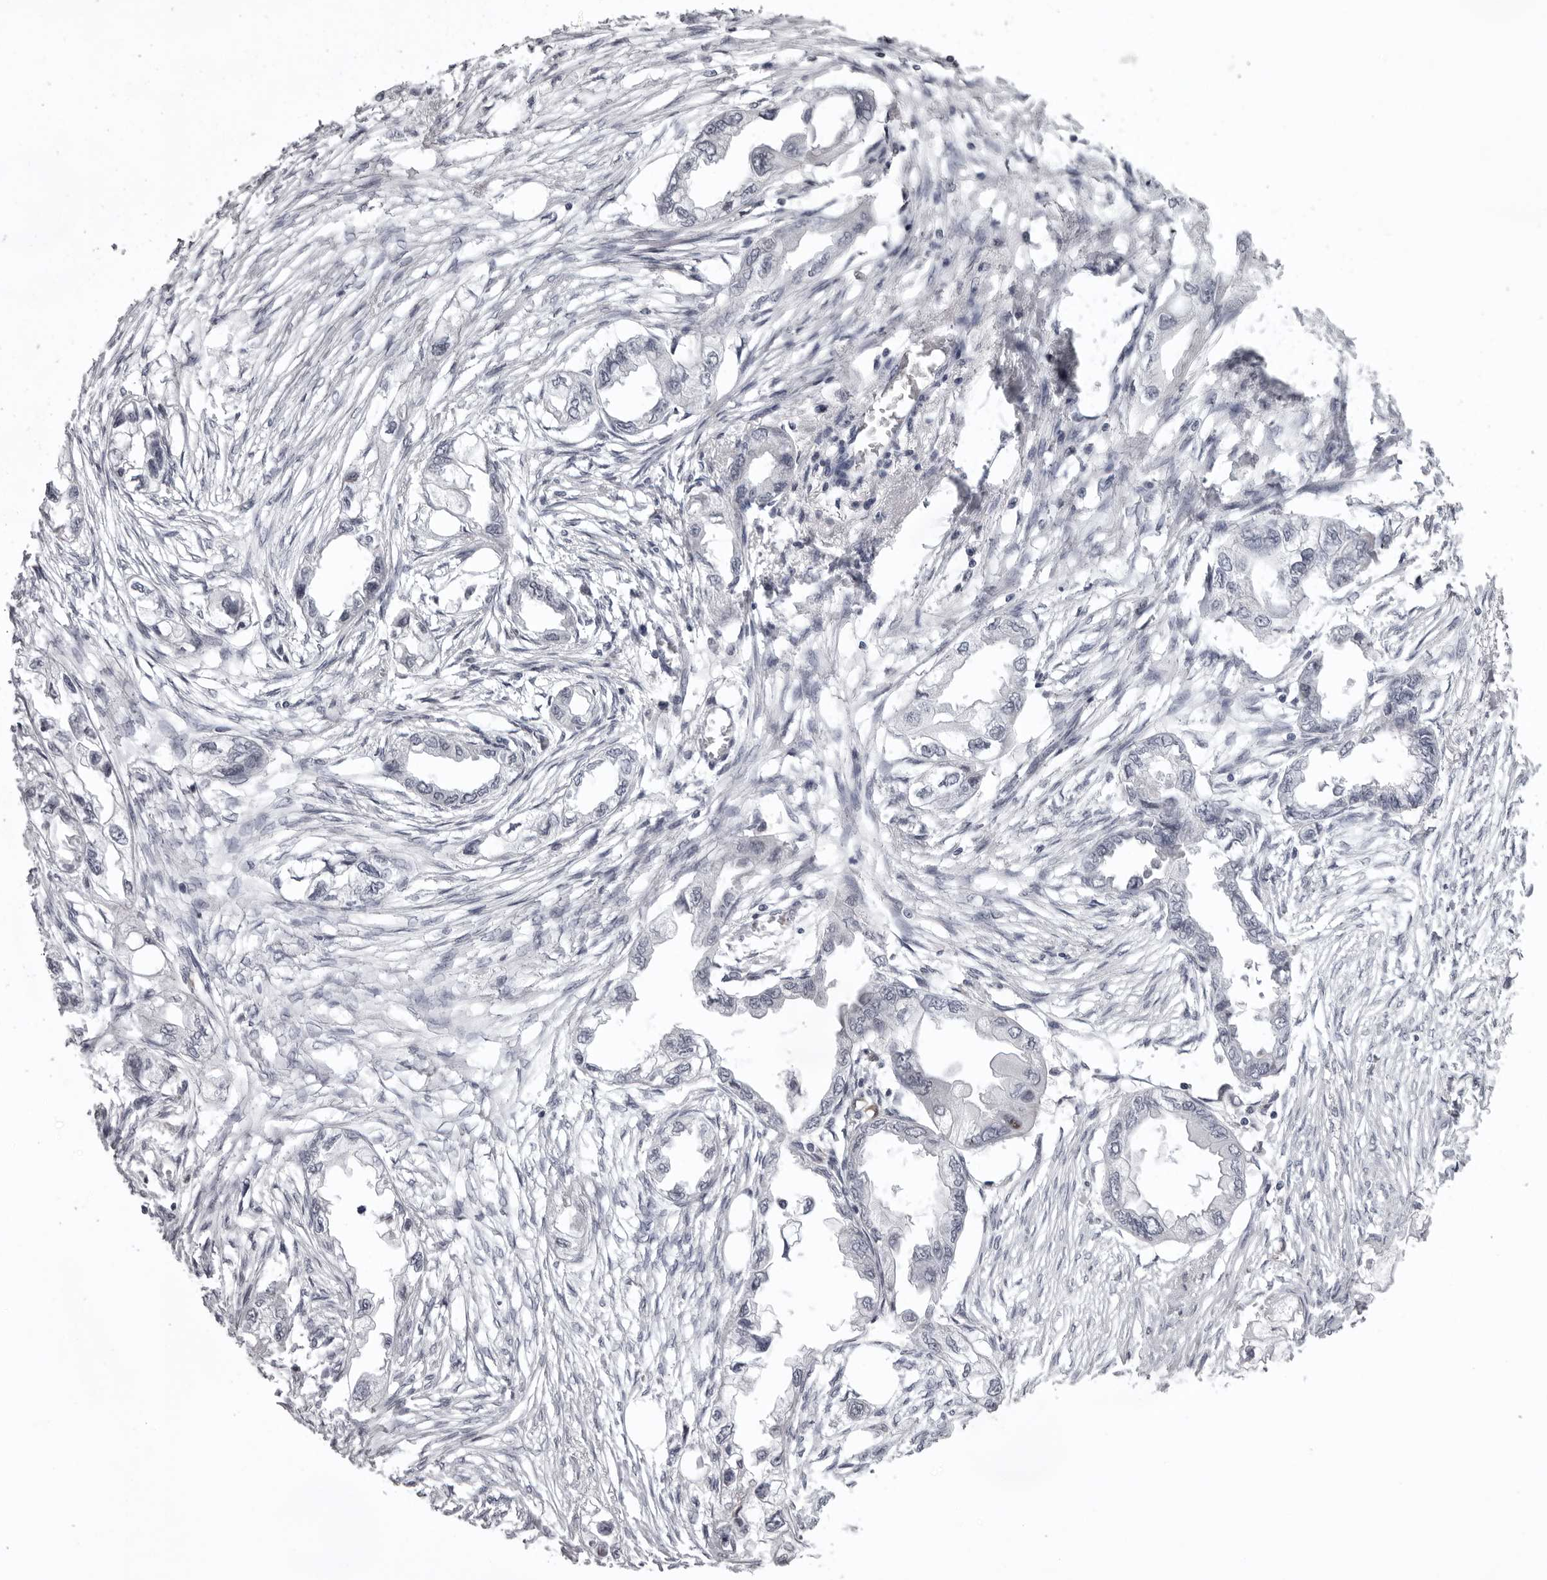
{"staining": {"intensity": "negative", "quantity": "none", "location": "none"}, "tissue": "endometrial cancer", "cell_type": "Tumor cells", "image_type": "cancer", "snomed": [{"axis": "morphology", "description": "Adenocarcinoma, NOS"}, {"axis": "morphology", "description": "Adenocarcinoma, metastatic, NOS"}, {"axis": "topography", "description": "Adipose tissue"}, {"axis": "topography", "description": "Endometrium"}], "caption": "Immunohistochemical staining of endometrial cancer (adenocarcinoma) reveals no significant staining in tumor cells.", "gene": "HELZ", "patient": {"sex": "female", "age": 67}}